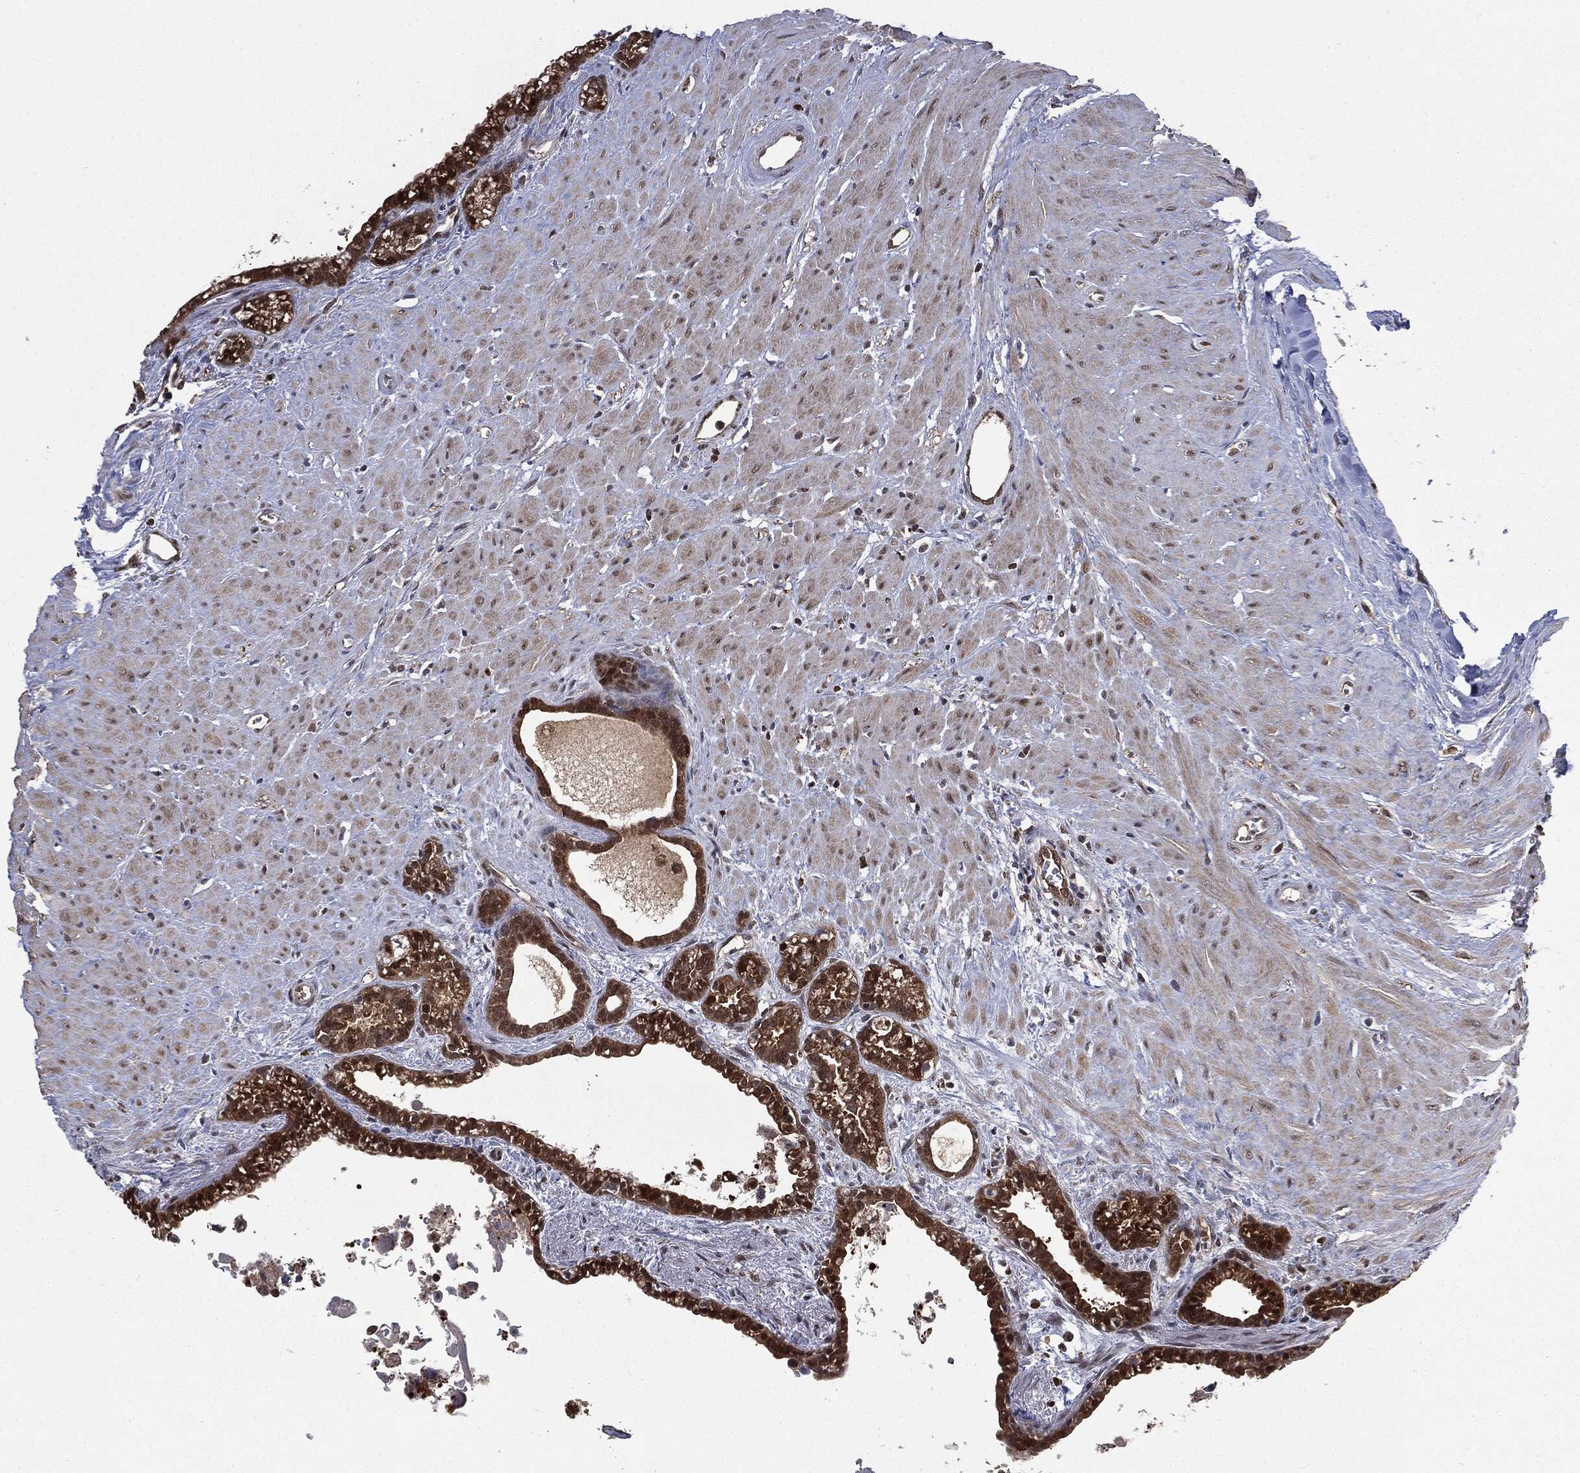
{"staining": {"intensity": "moderate", "quantity": ">75%", "location": "cytoplasmic/membranous"}, "tissue": "seminal vesicle", "cell_type": "Glandular cells", "image_type": "normal", "snomed": [{"axis": "morphology", "description": "Normal tissue, NOS"}, {"axis": "morphology", "description": "Urothelial carcinoma, NOS"}, {"axis": "topography", "description": "Urinary bladder"}, {"axis": "topography", "description": "Seminal veicle"}], "caption": "About >75% of glandular cells in normal human seminal vesicle show moderate cytoplasmic/membranous protein positivity as visualized by brown immunohistochemical staining.", "gene": "GPI", "patient": {"sex": "male", "age": 76}}